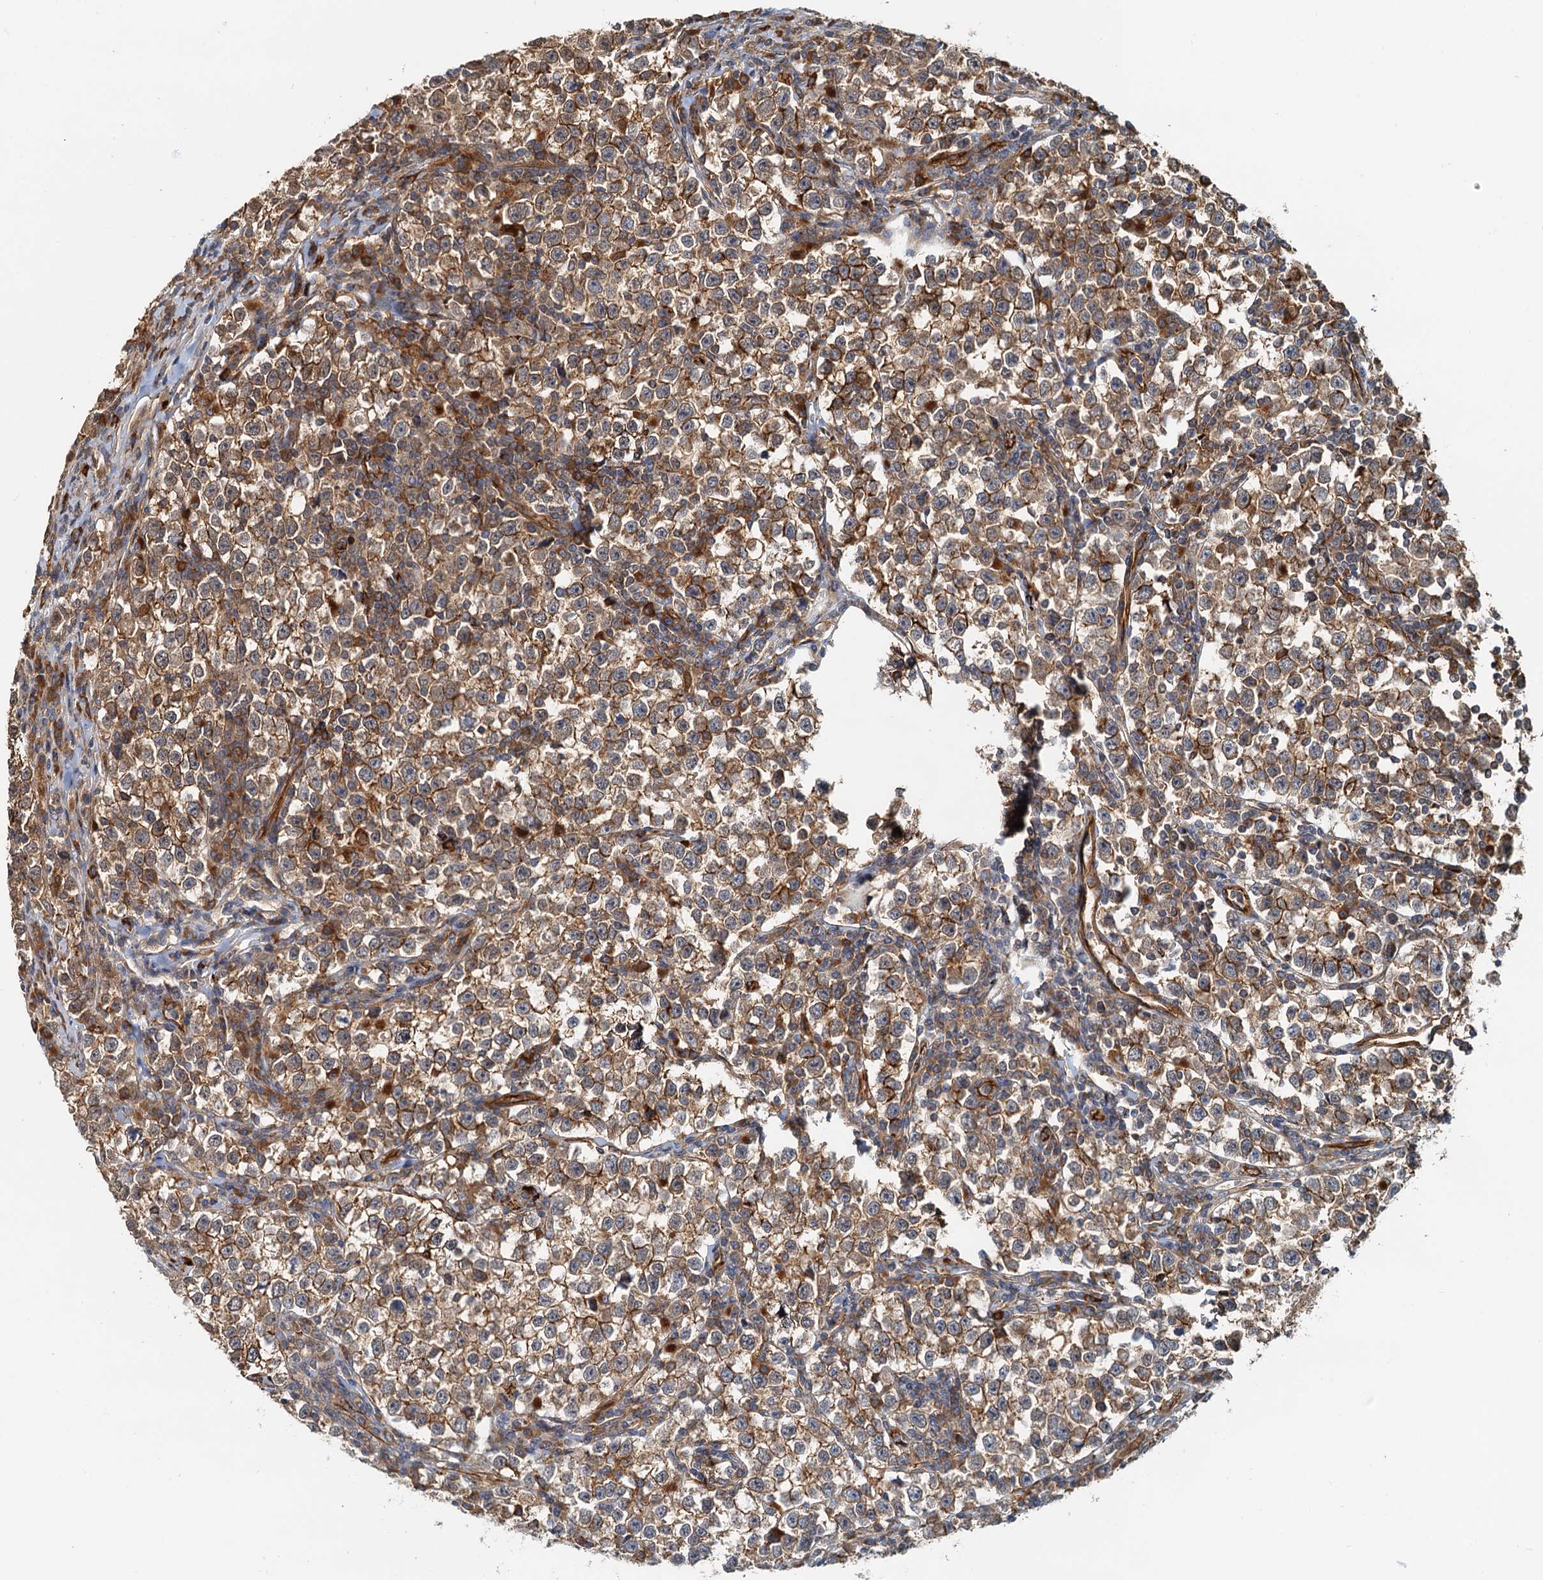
{"staining": {"intensity": "moderate", "quantity": ">75%", "location": "cytoplasmic/membranous"}, "tissue": "testis cancer", "cell_type": "Tumor cells", "image_type": "cancer", "snomed": [{"axis": "morphology", "description": "Normal tissue, NOS"}, {"axis": "morphology", "description": "Seminoma, NOS"}, {"axis": "topography", "description": "Testis"}], "caption": "Immunohistochemistry of testis seminoma reveals medium levels of moderate cytoplasmic/membranous expression in approximately >75% of tumor cells.", "gene": "NIPAL3", "patient": {"sex": "male", "age": 43}}